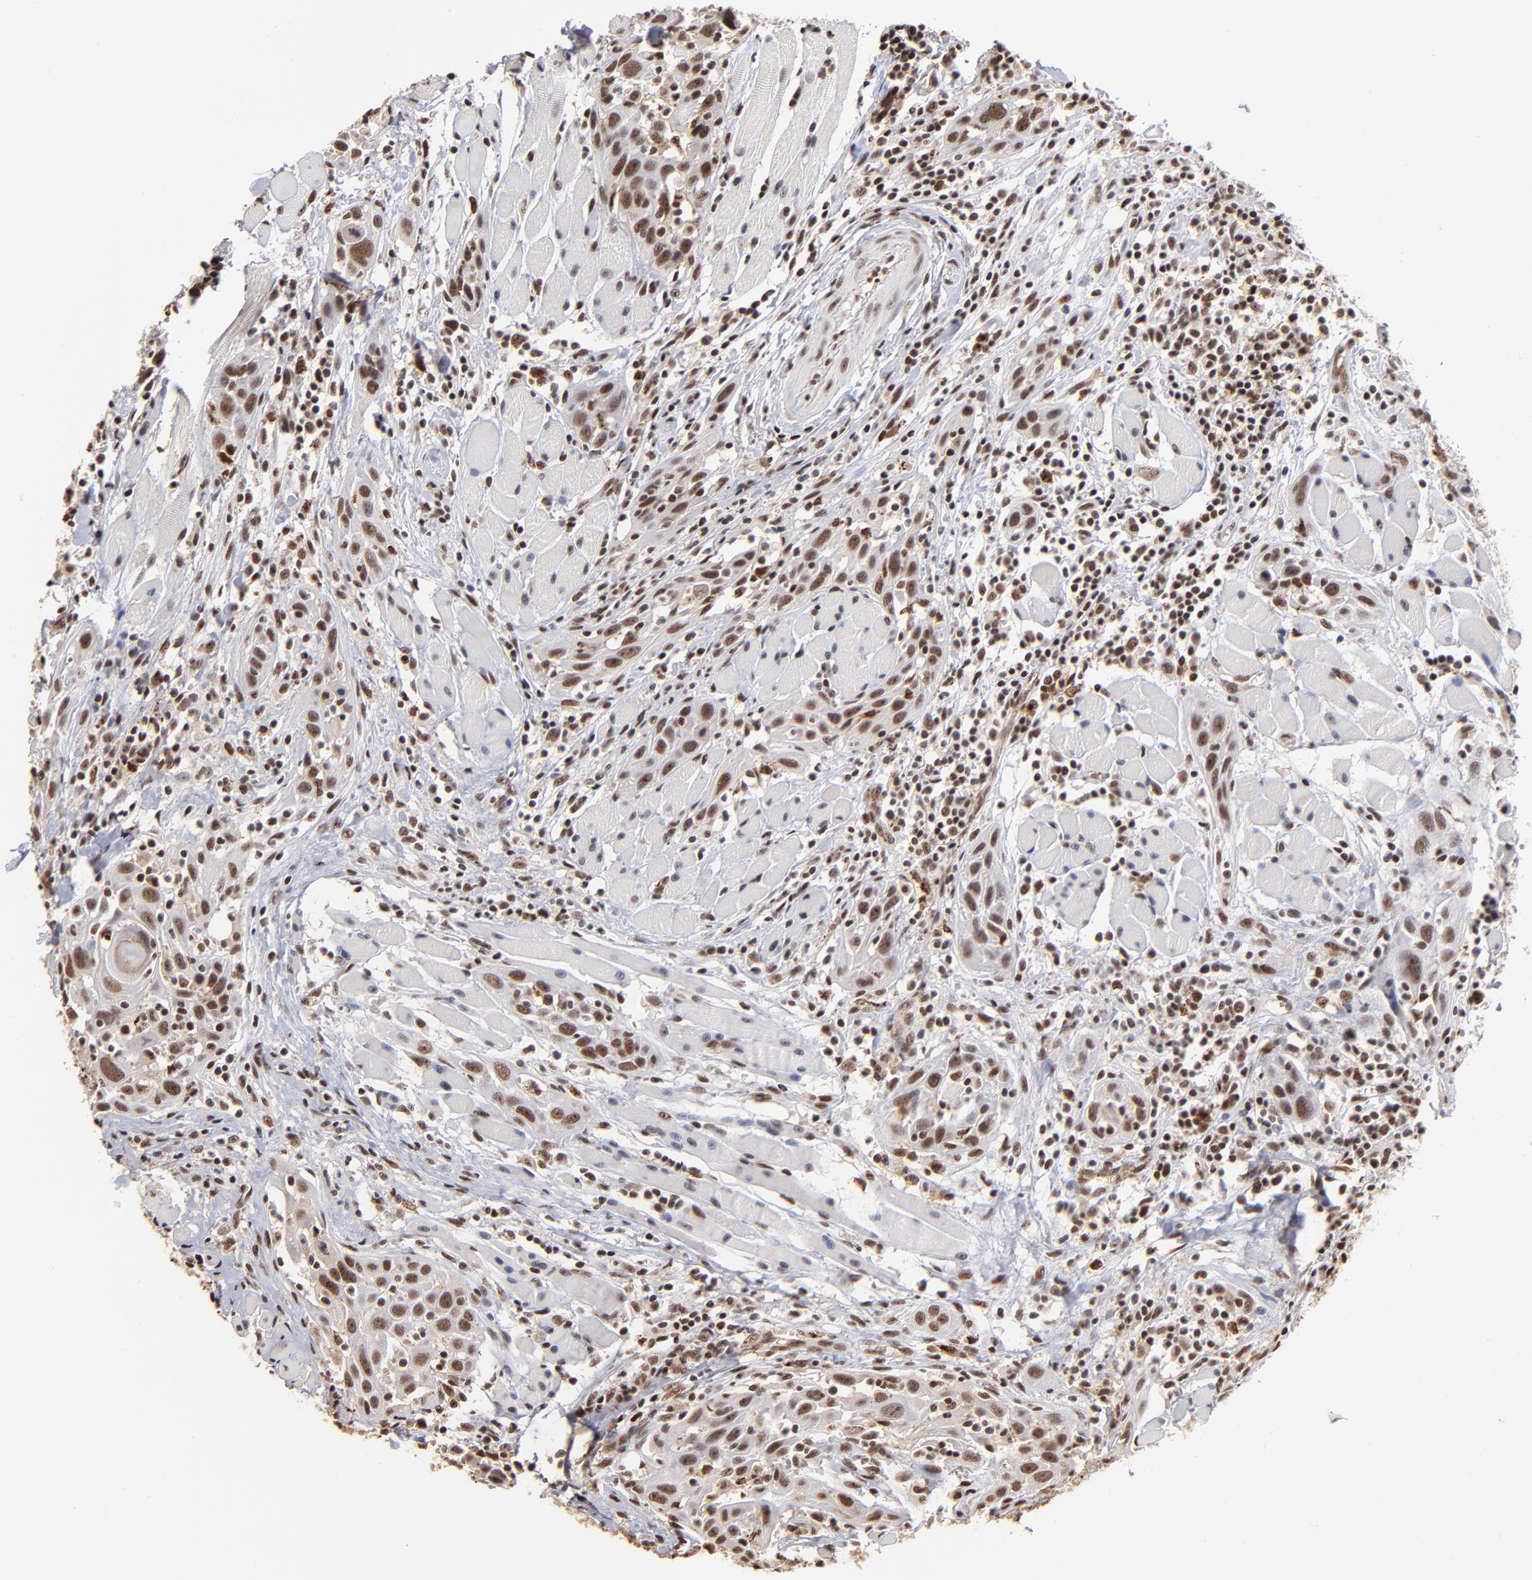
{"staining": {"intensity": "moderate", "quantity": ">75%", "location": "nuclear"}, "tissue": "head and neck cancer", "cell_type": "Tumor cells", "image_type": "cancer", "snomed": [{"axis": "morphology", "description": "Squamous cell carcinoma, NOS"}, {"axis": "topography", "description": "Oral tissue"}, {"axis": "topography", "description": "Head-Neck"}], "caption": "A micrograph of human head and neck cancer stained for a protein displays moderate nuclear brown staining in tumor cells.", "gene": "ZNF146", "patient": {"sex": "female", "age": 50}}